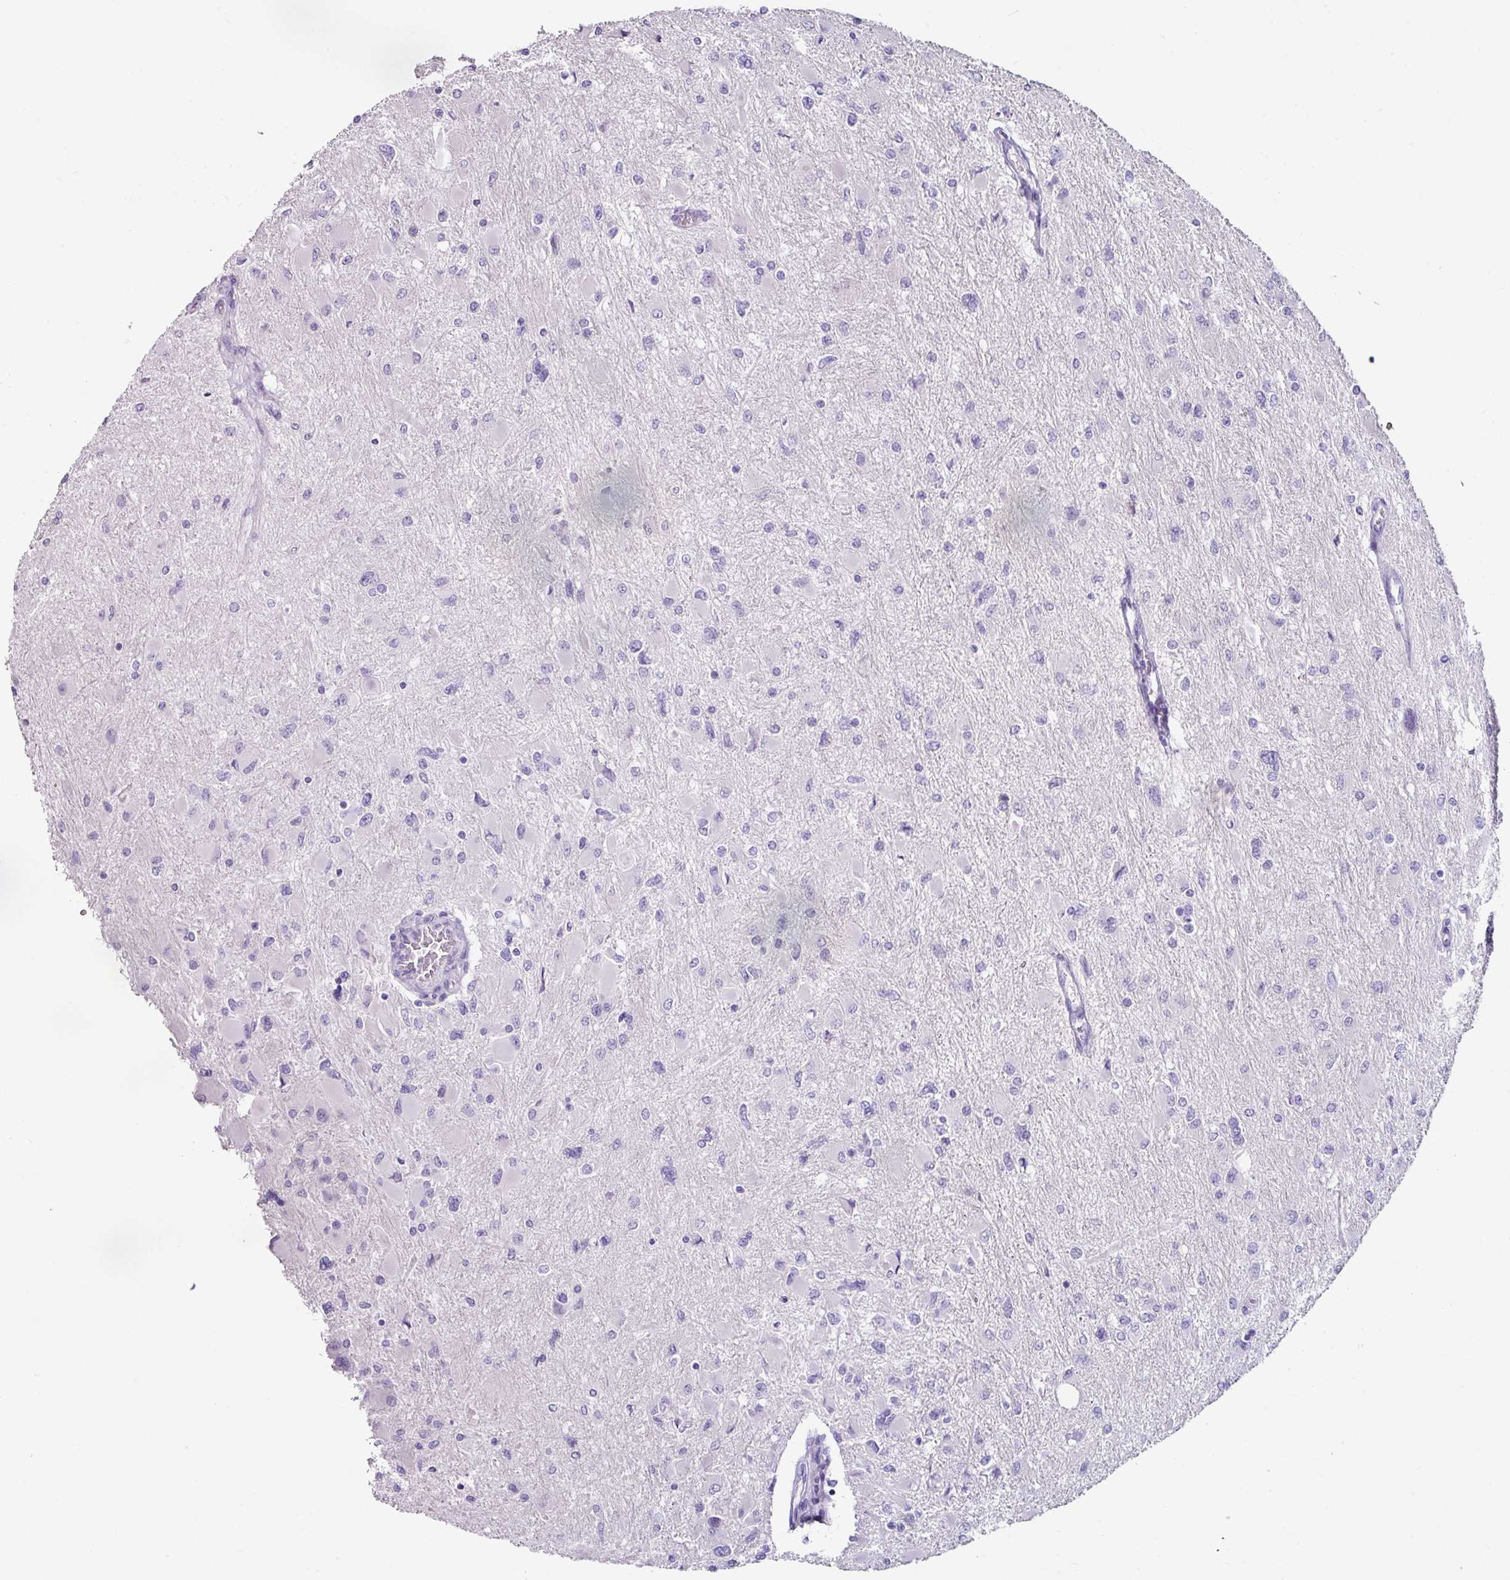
{"staining": {"intensity": "negative", "quantity": "none", "location": "none"}, "tissue": "glioma", "cell_type": "Tumor cells", "image_type": "cancer", "snomed": [{"axis": "morphology", "description": "Glioma, malignant, High grade"}, {"axis": "topography", "description": "Cerebral cortex"}], "caption": "The histopathology image reveals no staining of tumor cells in glioma.", "gene": "TRA2A", "patient": {"sex": "female", "age": 36}}